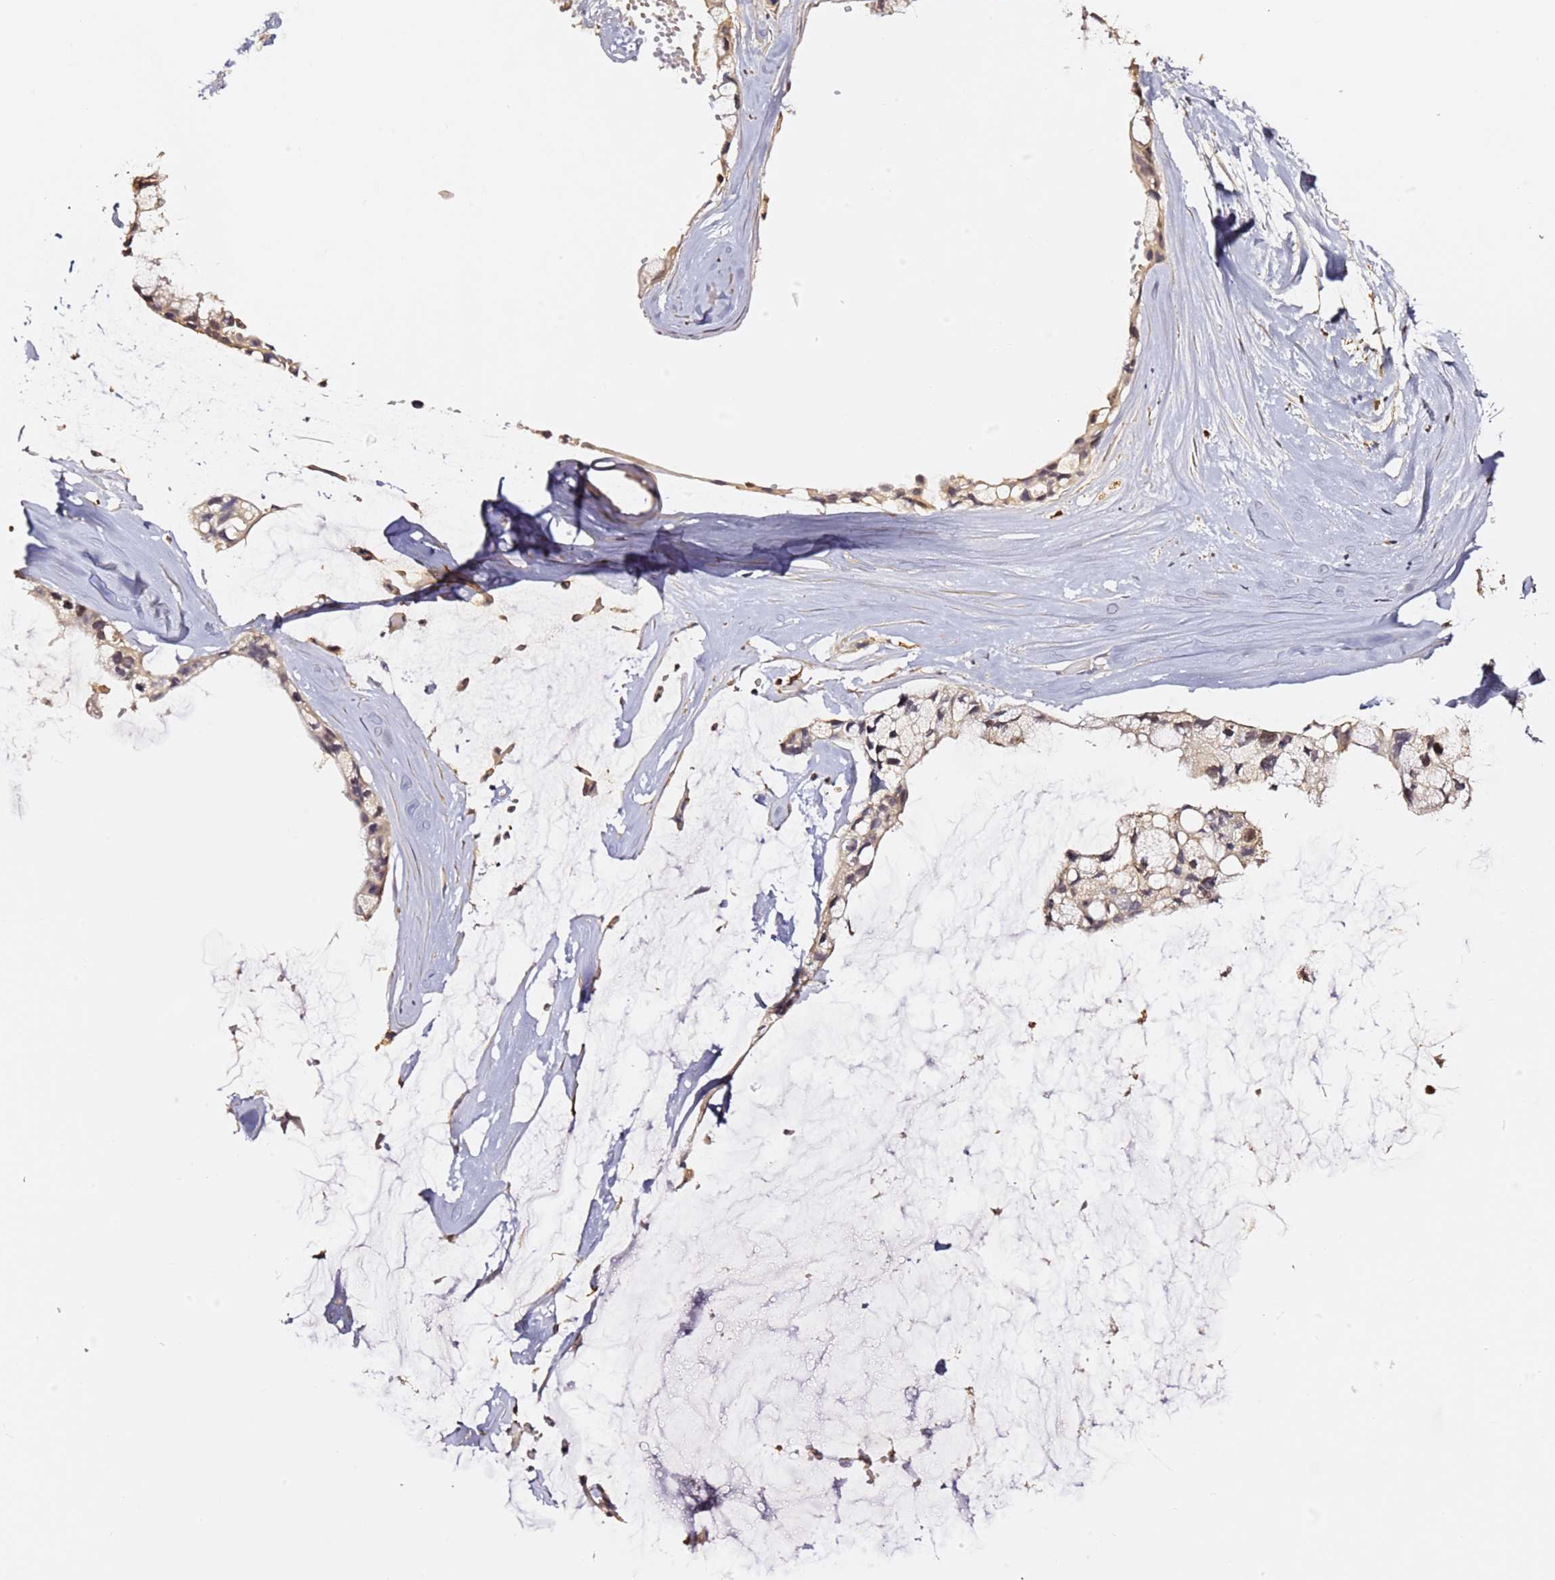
{"staining": {"intensity": "weak", "quantity": ">75%", "location": "cytoplasmic/membranous"}, "tissue": "ovarian cancer", "cell_type": "Tumor cells", "image_type": "cancer", "snomed": [{"axis": "morphology", "description": "Cystadenocarcinoma, mucinous, NOS"}, {"axis": "topography", "description": "Ovary"}], "caption": "Immunohistochemistry (IHC) image of human mucinous cystadenocarcinoma (ovarian) stained for a protein (brown), which reveals low levels of weak cytoplasmic/membranous expression in about >75% of tumor cells.", "gene": "IL4I1", "patient": {"sex": "female", "age": 39}}